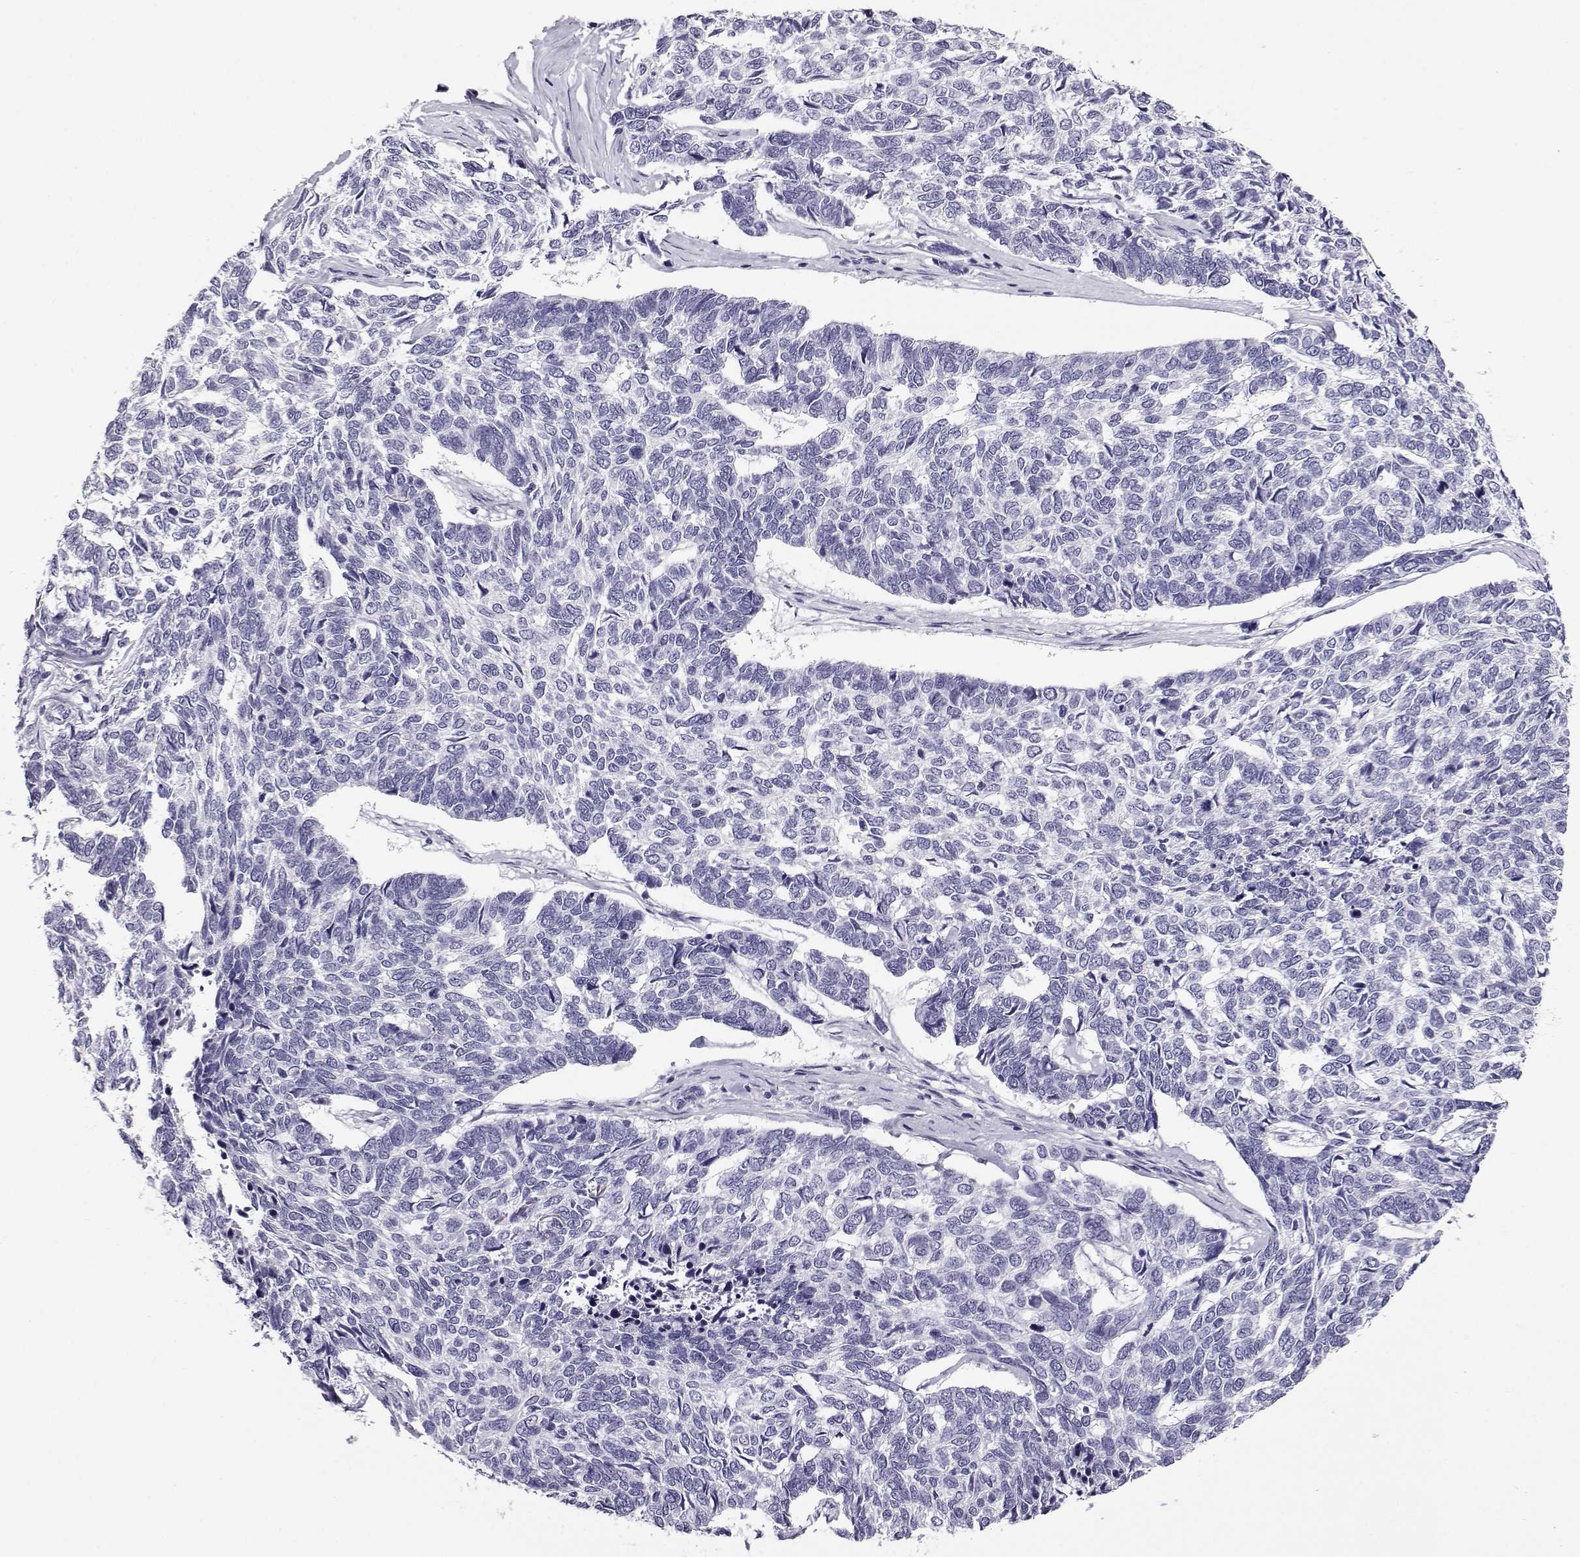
{"staining": {"intensity": "negative", "quantity": "none", "location": "none"}, "tissue": "skin cancer", "cell_type": "Tumor cells", "image_type": "cancer", "snomed": [{"axis": "morphology", "description": "Basal cell carcinoma"}, {"axis": "topography", "description": "Skin"}], "caption": "IHC micrograph of skin cancer (basal cell carcinoma) stained for a protein (brown), which reveals no positivity in tumor cells.", "gene": "CABS1", "patient": {"sex": "female", "age": 65}}